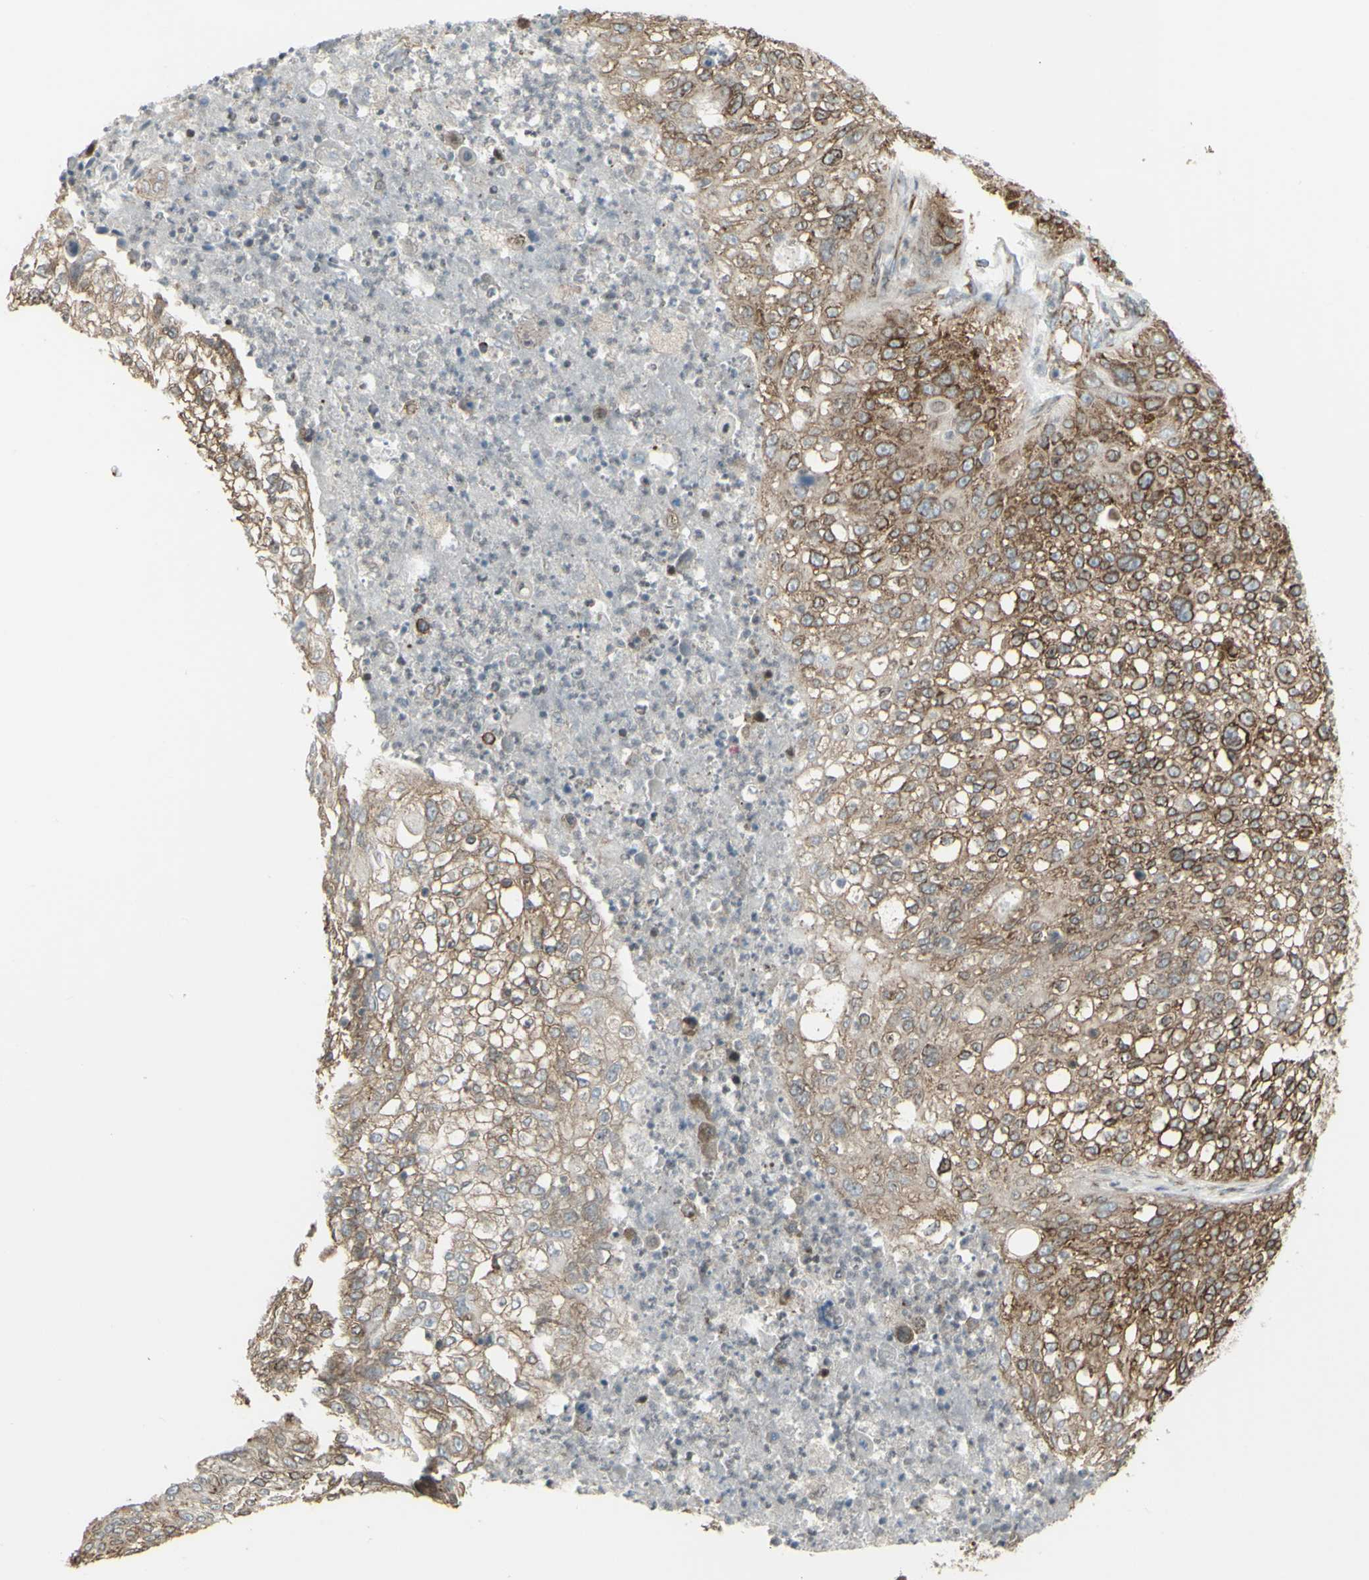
{"staining": {"intensity": "strong", "quantity": ">75%", "location": "cytoplasmic/membranous"}, "tissue": "lung cancer", "cell_type": "Tumor cells", "image_type": "cancer", "snomed": [{"axis": "morphology", "description": "Inflammation, NOS"}, {"axis": "morphology", "description": "Squamous cell carcinoma, NOS"}, {"axis": "topography", "description": "Lymph node"}, {"axis": "topography", "description": "Soft tissue"}, {"axis": "topography", "description": "Lung"}], "caption": "Brown immunohistochemical staining in human lung squamous cell carcinoma shows strong cytoplasmic/membranous staining in approximately >75% of tumor cells.", "gene": "FKBP3", "patient": {"sex": "male", "age": 66}}